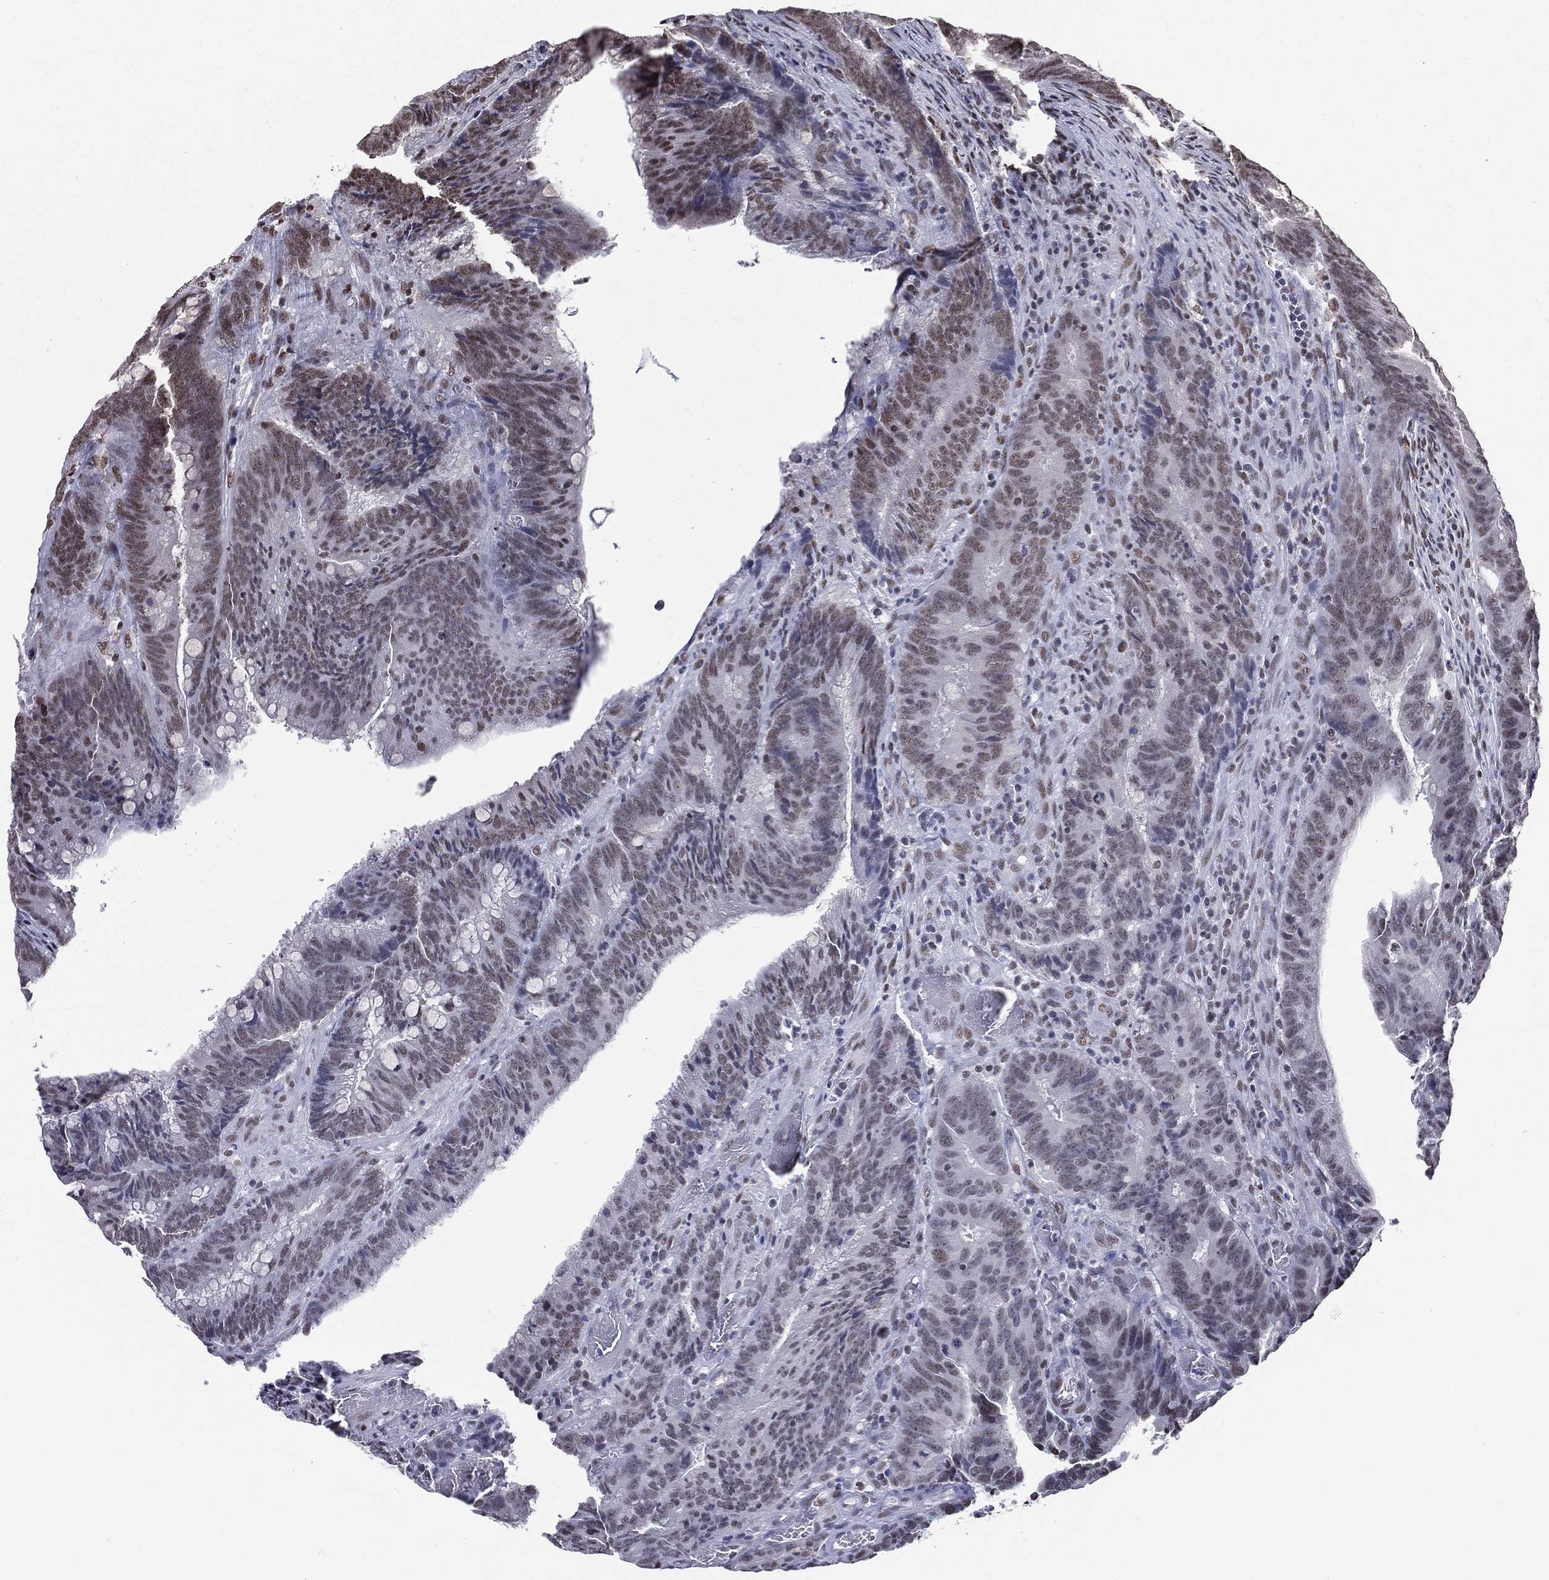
{"staining": {"intensity": "moderate", "quantity": "<25%", "location": "nuclear"}, "tissue": "colorectal cancer", "cell_type": "Tumor cells", "image_type": "cancer", "snomed": [{"axis": "morphology", "description": "Adenocarcinoma, NOS"}, {"axis": "topography", "description": "Colon"}], "caption": "Protein analysis of colorectal cancer (adenocarcinoma) tissue exhibits moderate nuclear staining in approximately <25% of tumor cells.", "gene": "ZNF7", "patient": {"sex": "female", "age": 87}}